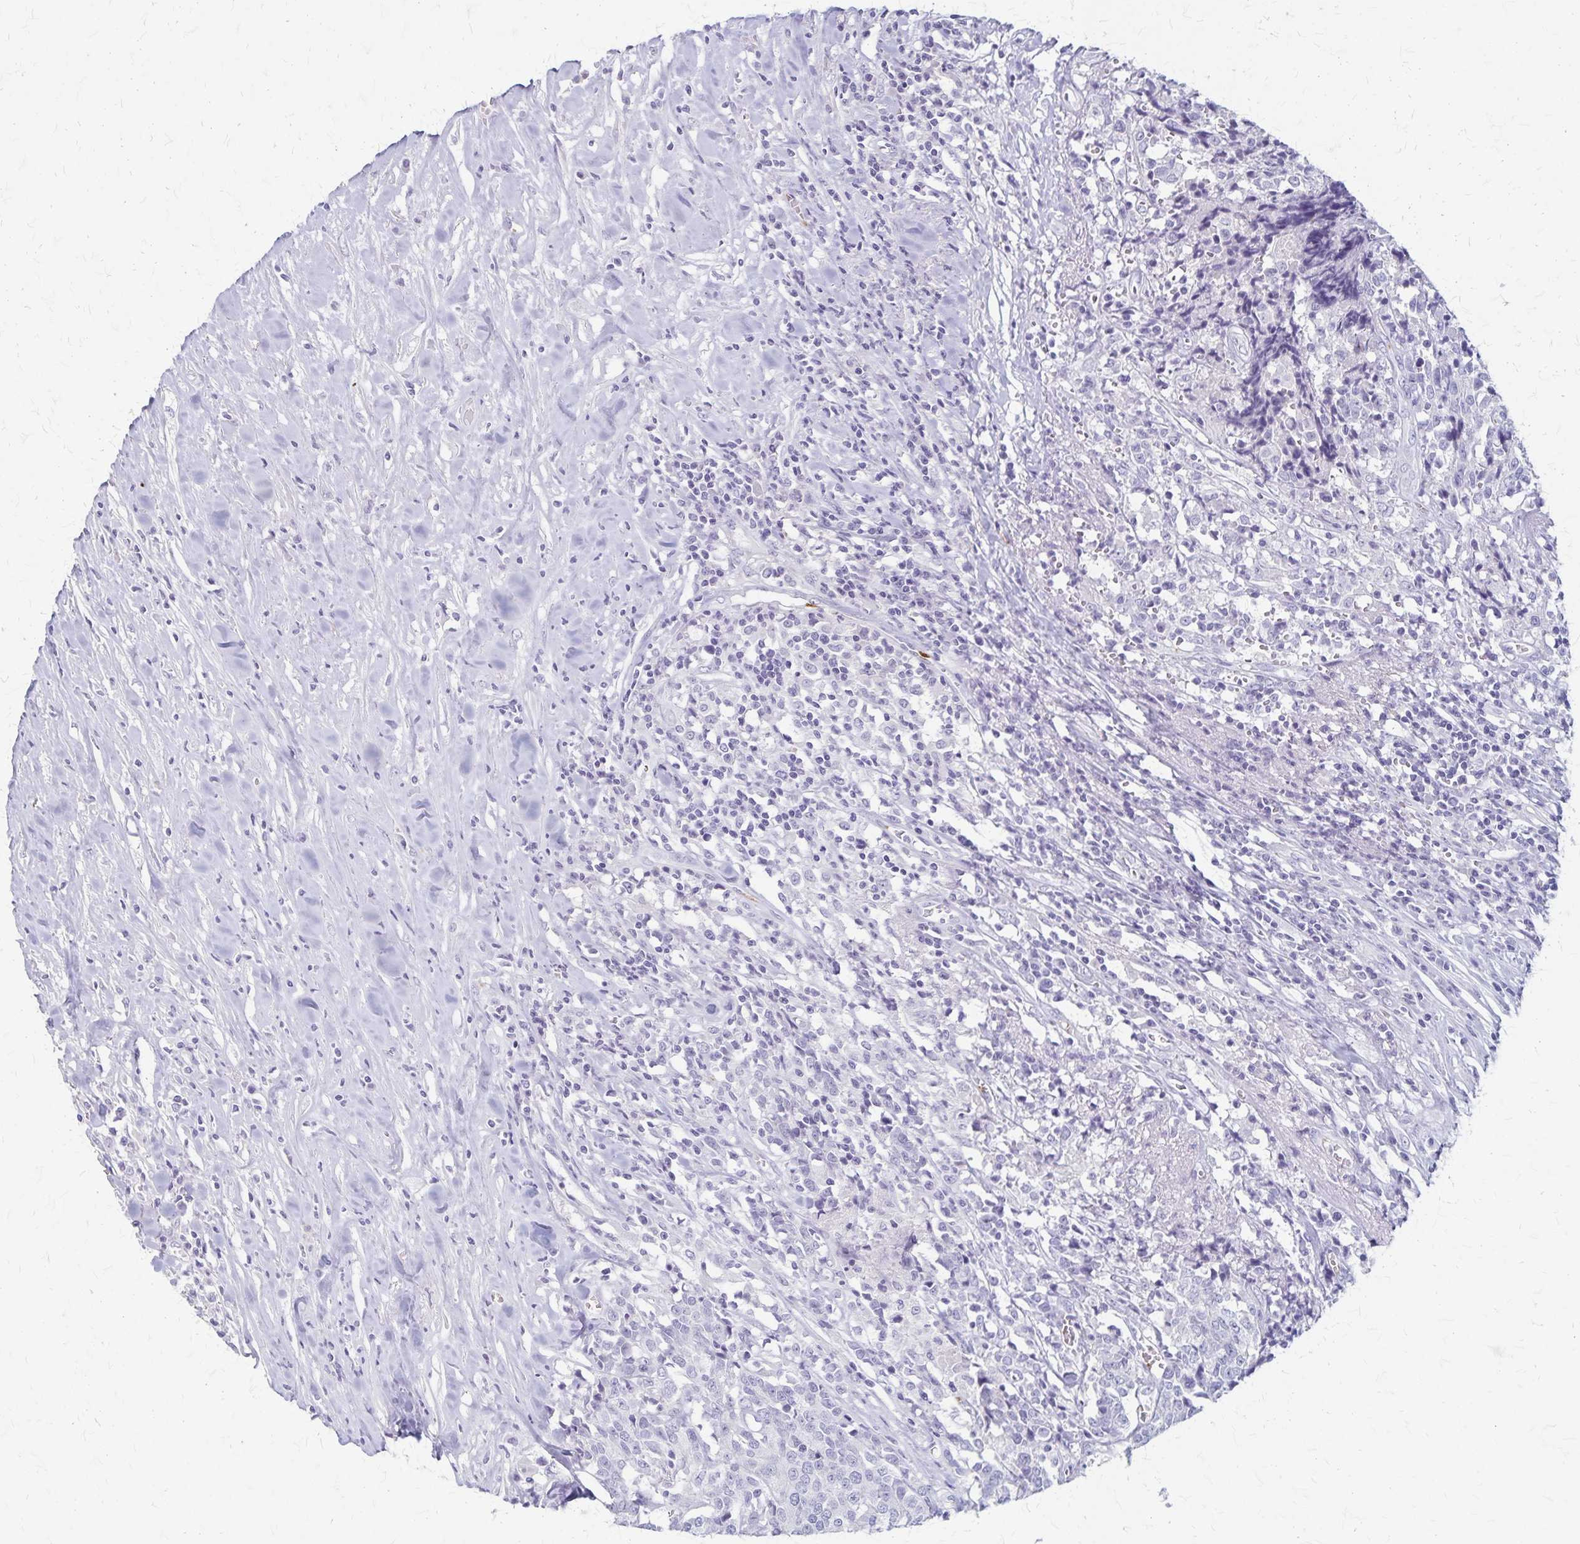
{"staining": {"intensity": "negative", "quantity": "none", "location": "none"}, "tissue": "prostate cancer", "cell_type": "Tumor cells", "image_type": "cancer", "snomed": [{"axis": "morphology", "description": "Adenocarcinoma, High grade"}, {"axis": "topography", "description": "Prostate and seminal vesicle, NOS"}], "caption": "A photomicrograph of prostate adenocarcinoma (high-grade) stained for a protein reveals no brown staining in tumor cells. The staining was performed using DAB (3,3'-diaminobenzidine) to visualize the protein expression in brown, while the nuclei were stained in blue with hematoxylin (Magnification: 20x).", "gene": "RASL10B", "patient": {"sex": "male", "age": 60}}